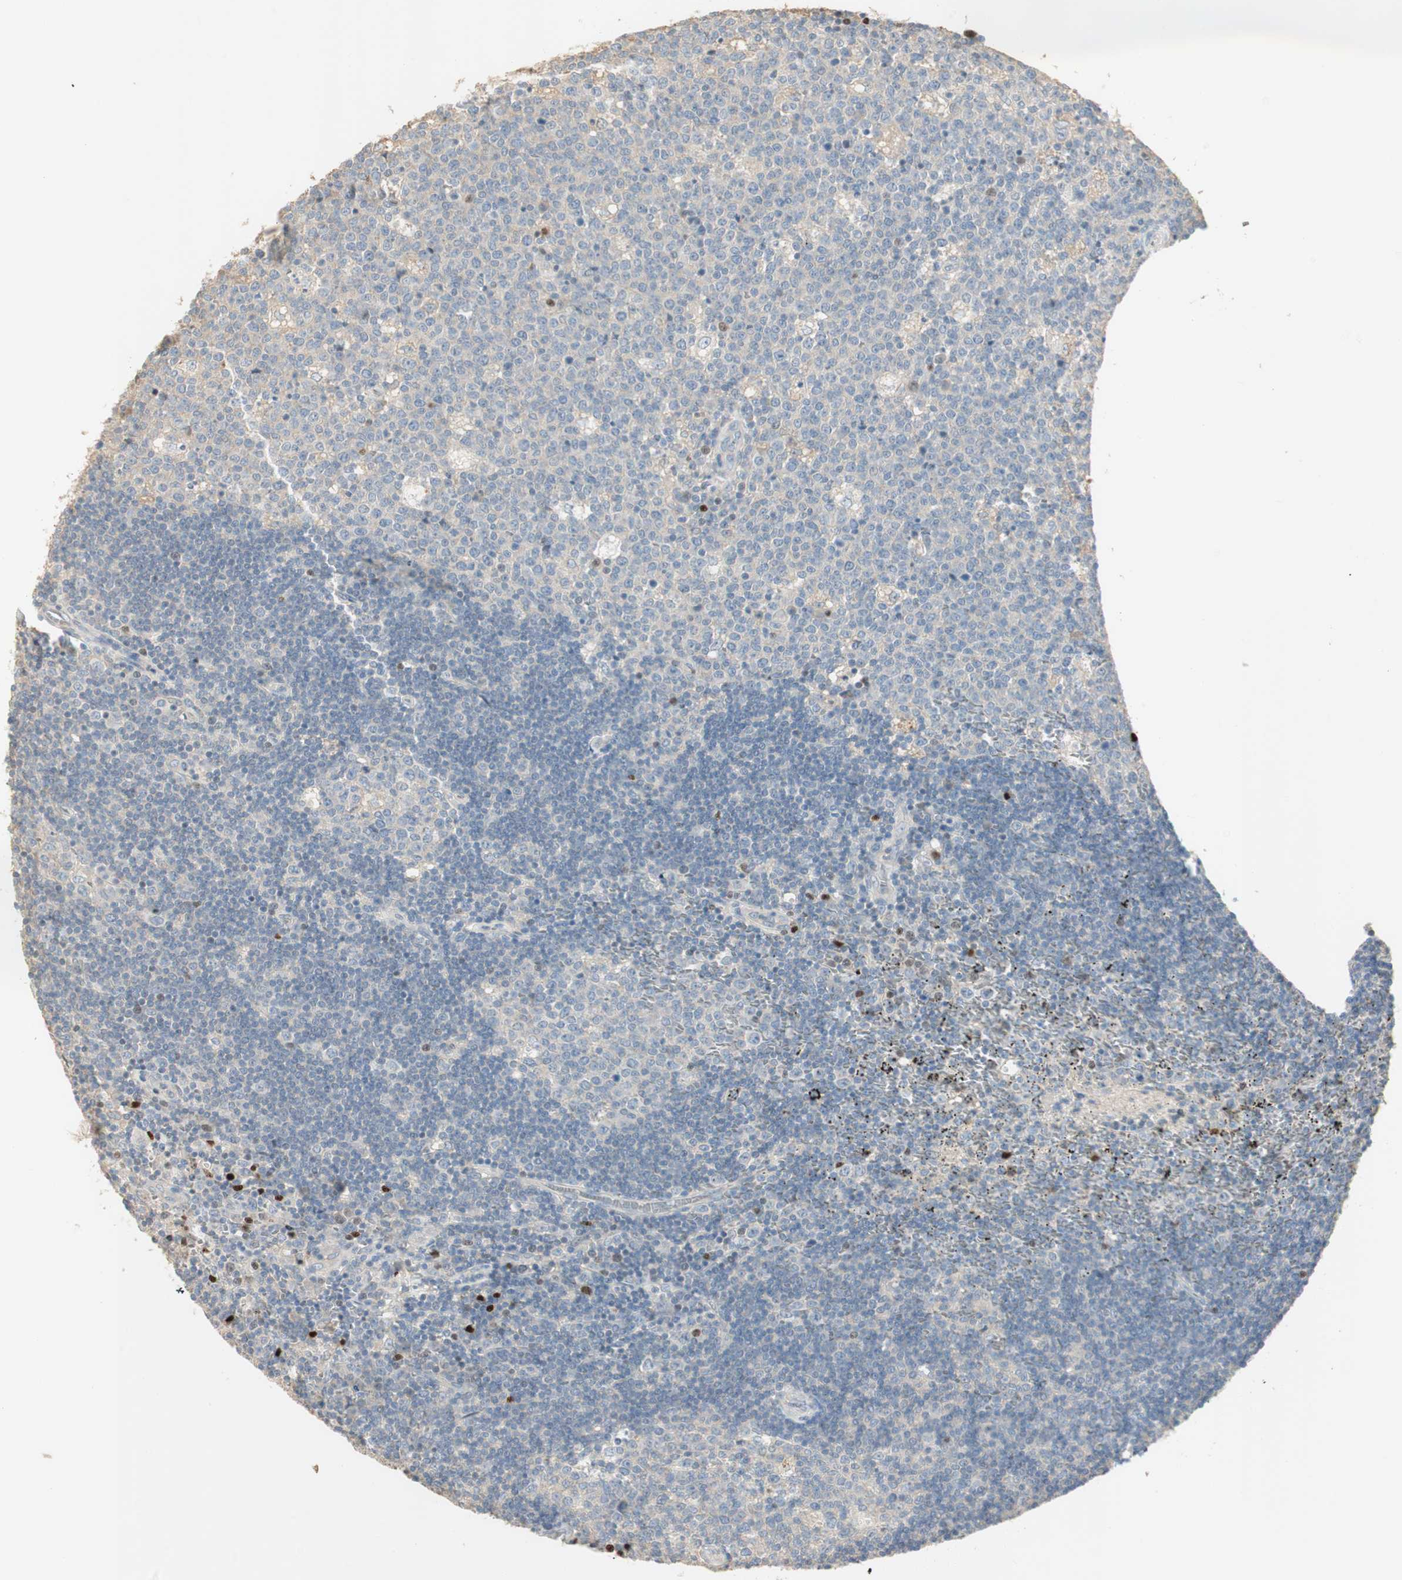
{"staining": {"intensity": "negative", "quantity": "none", "location": "none"}, "tissue": "lymph node", "cell_type": "Germinal center cells", "image_type": "normal", "snomed": [{"axis": "morphology", "description": "Normal tissue, NOS"}, {"axis": "topography", "description": "Lymph node"}, {"axis": "topography", "description": "Salivary gland"}], "caption": "Immunohistochemistry micrograph of benign lymph node: lymph node stained with DAB (3,3'-diaminobenzidine) exhibits no significant protein positivity in germinal center cells.", "gene": "RUNX2", "patient": {"sex": "male", "age": 8}}